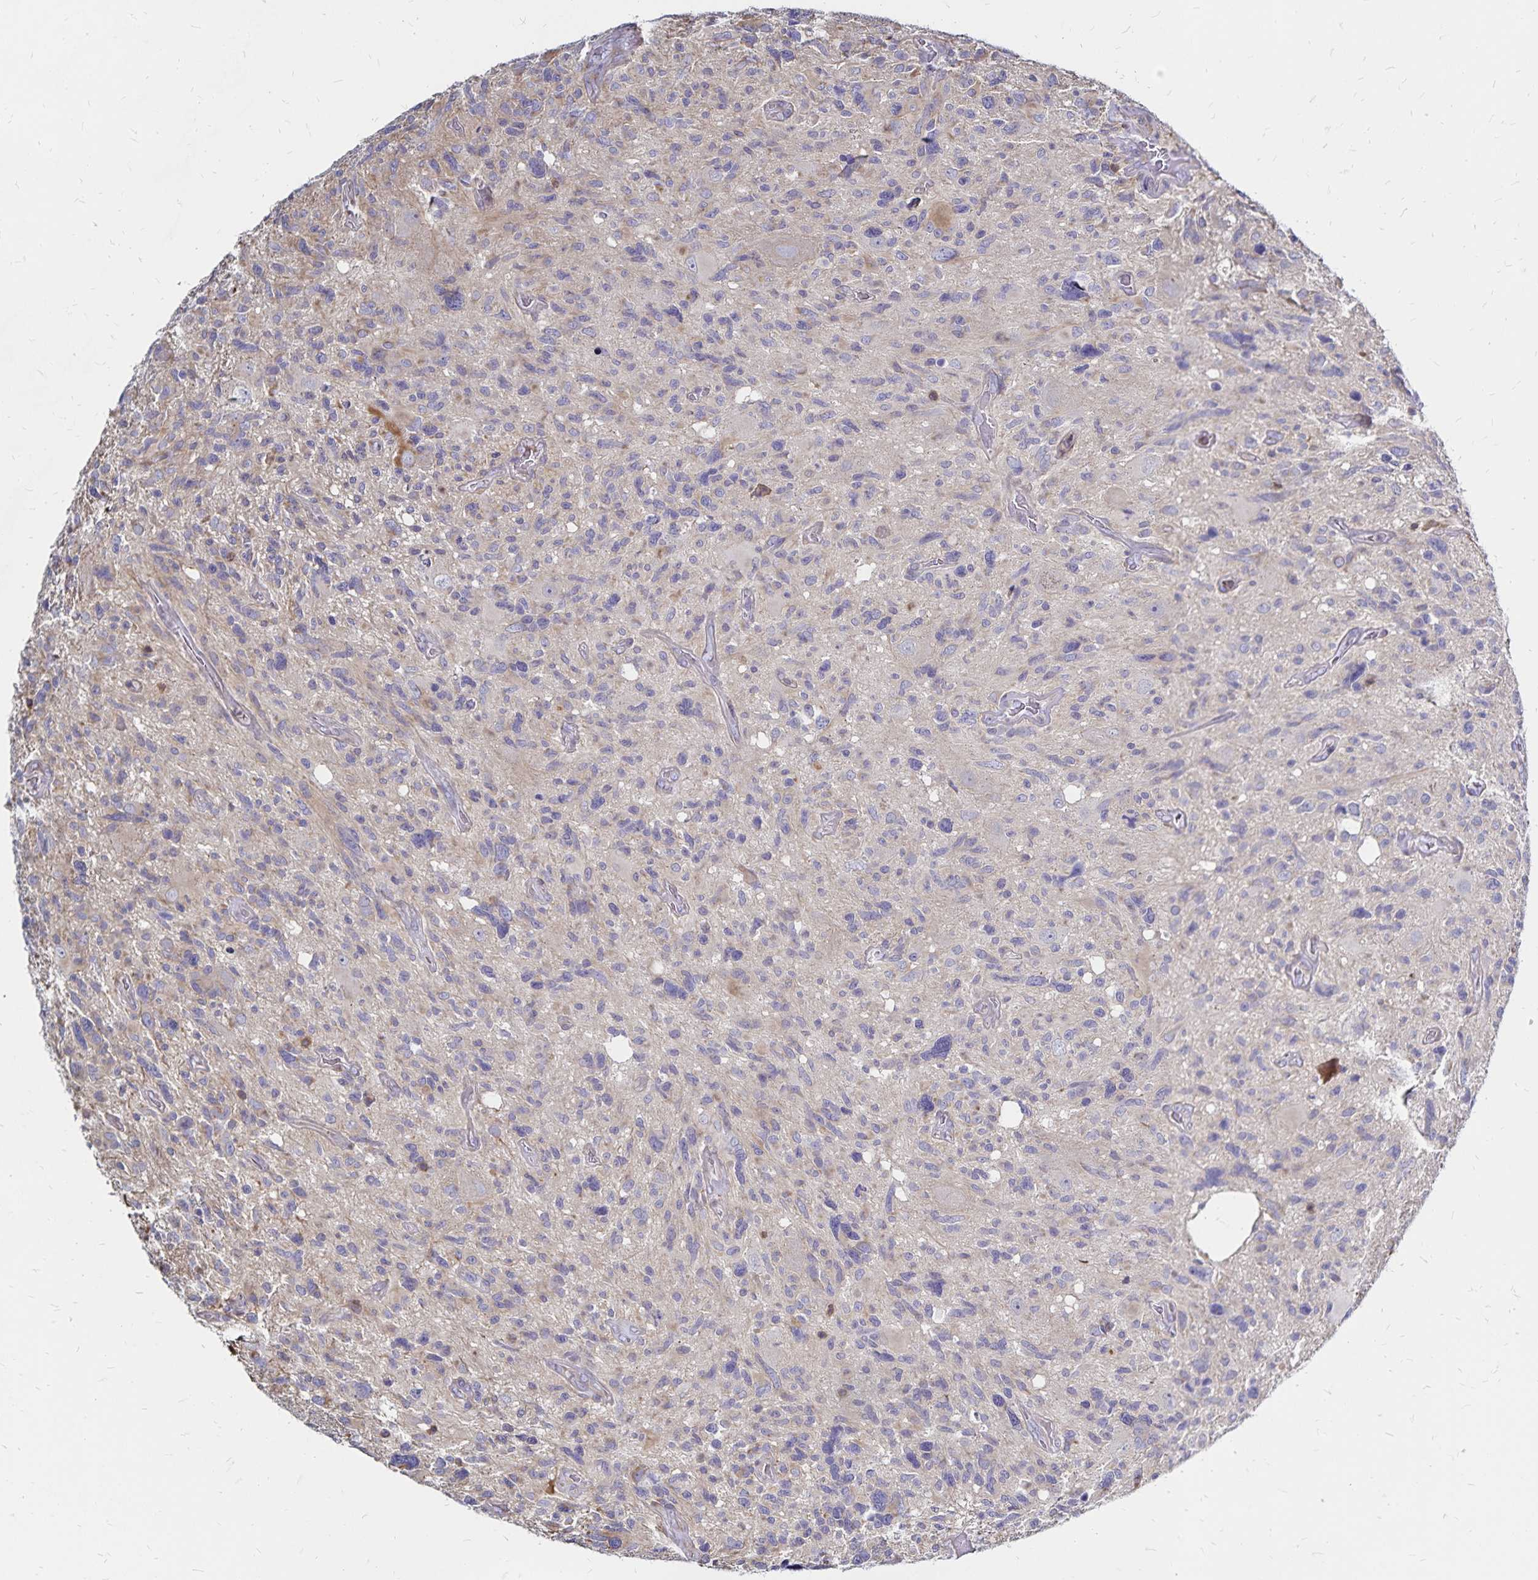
{"staining": {"intensity": "weak", "quantity": "25%-75%", "location": "cytoplasmic/membranous"}, "tissue": "glioma", "cell_type": "Tumor cells", "image_type": "cancer", "snomed": [{"axis": "morphology", "description": "Glioma, malignant, High grade"}, {"axis": "topography", "description": "Brain"}], "caption": "High-grade glioma (malignant) tissue reveals weak cytoplasmic/membranous expression in about 25%-75% of tumor cells", "gene": "NAGPA", "patient": {"sex": "male", "age": 49}}